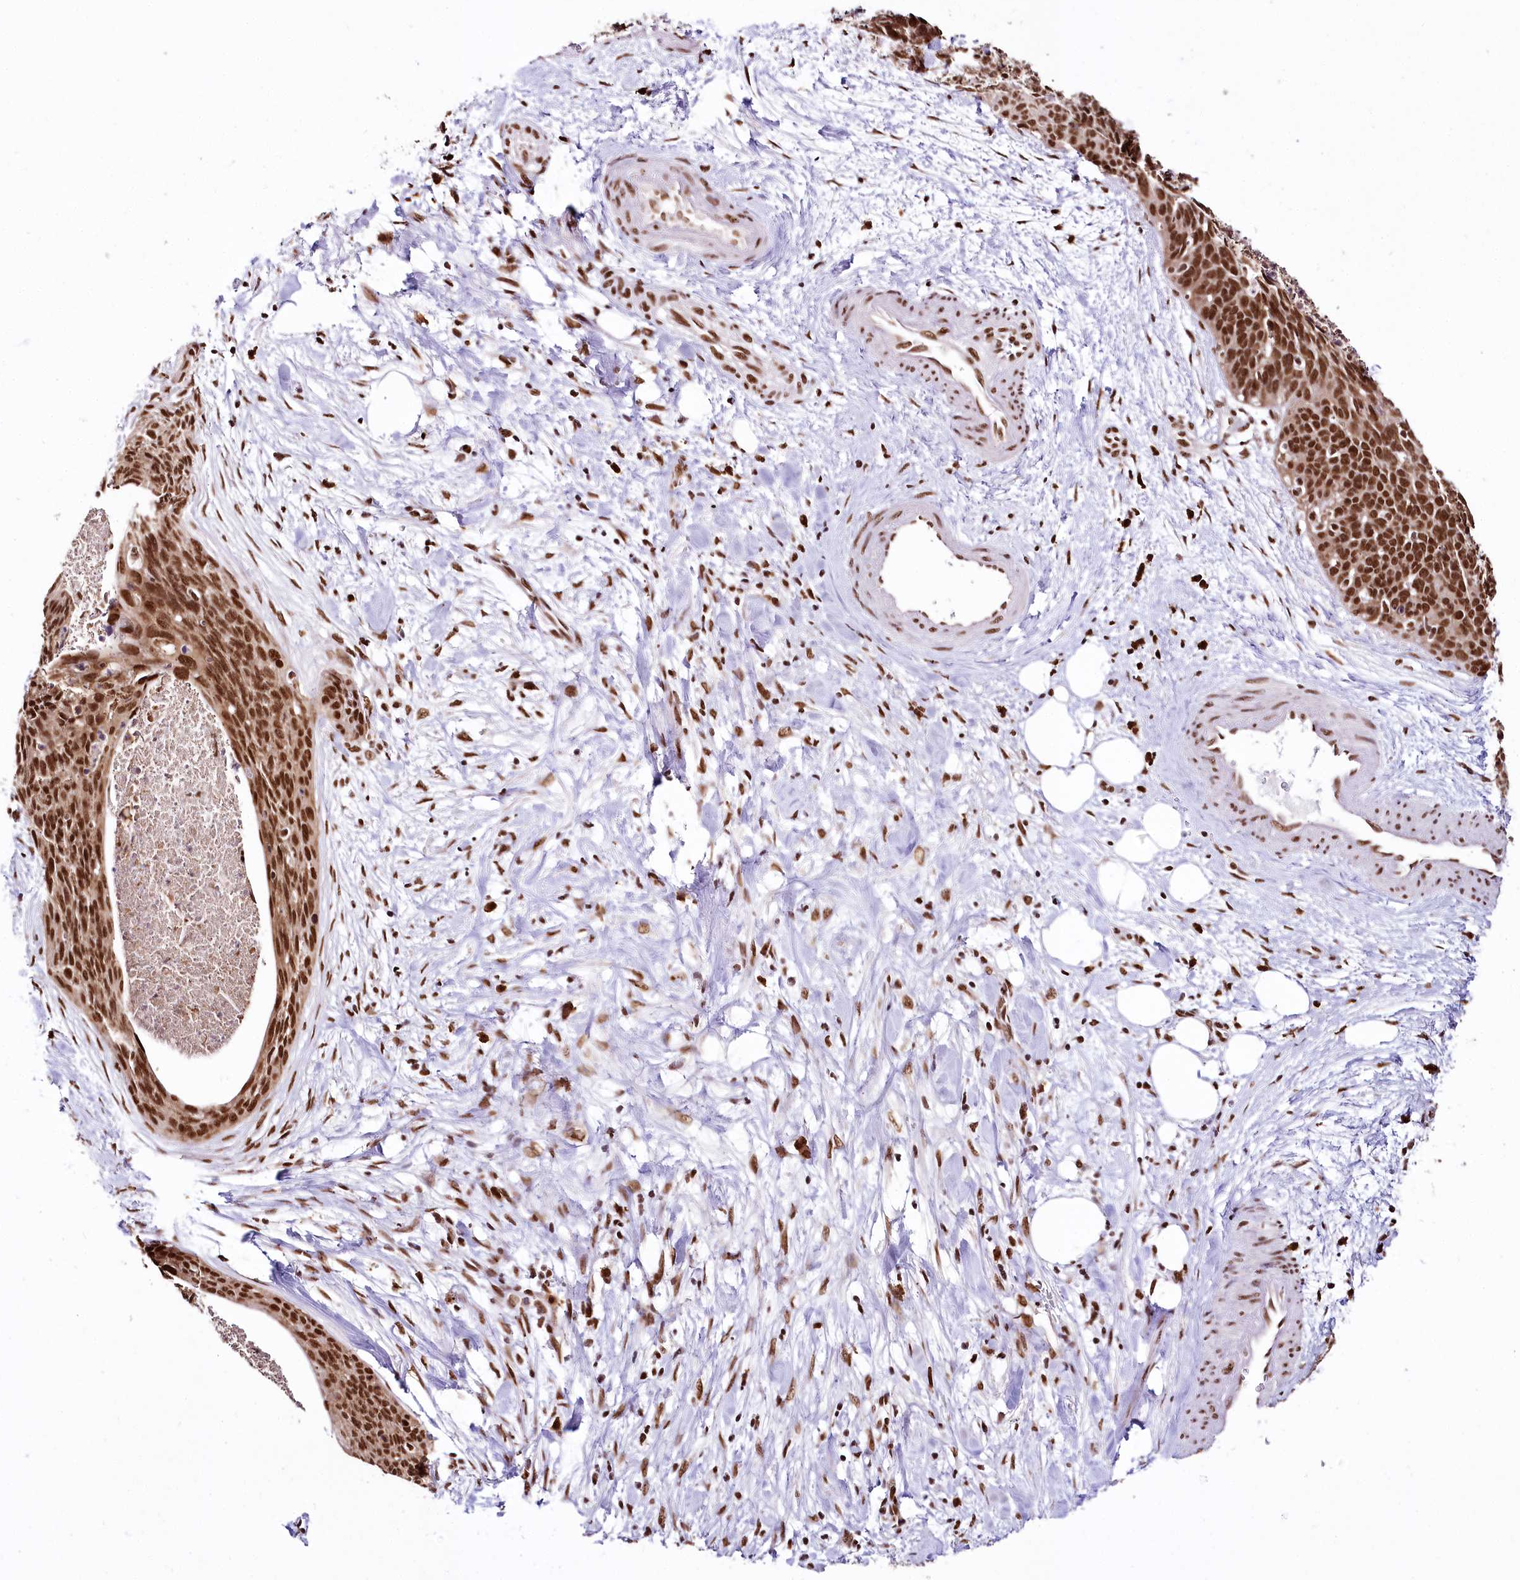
{"staining": {"intensity": "strong", "quantity": ">75%", "location": "nuclear"}, "tissue": "cervical cancer", "cell_type": "Tumor cells", "image_type": "cancer", "snomed": [{"axis": "morphology", "description": "Squamous cell carcinoma, NOS"}, {"axis": "topography", "description": "Cervix"}], "caption": "Immunohistochemistry of human squamous cell carcinoma (cervical) demonstrates high levels of strong nuclear positivity in about >75% of tumor cells.", "gene": "SMARCE1", "patient": {"sex": "female", "age": 55}}